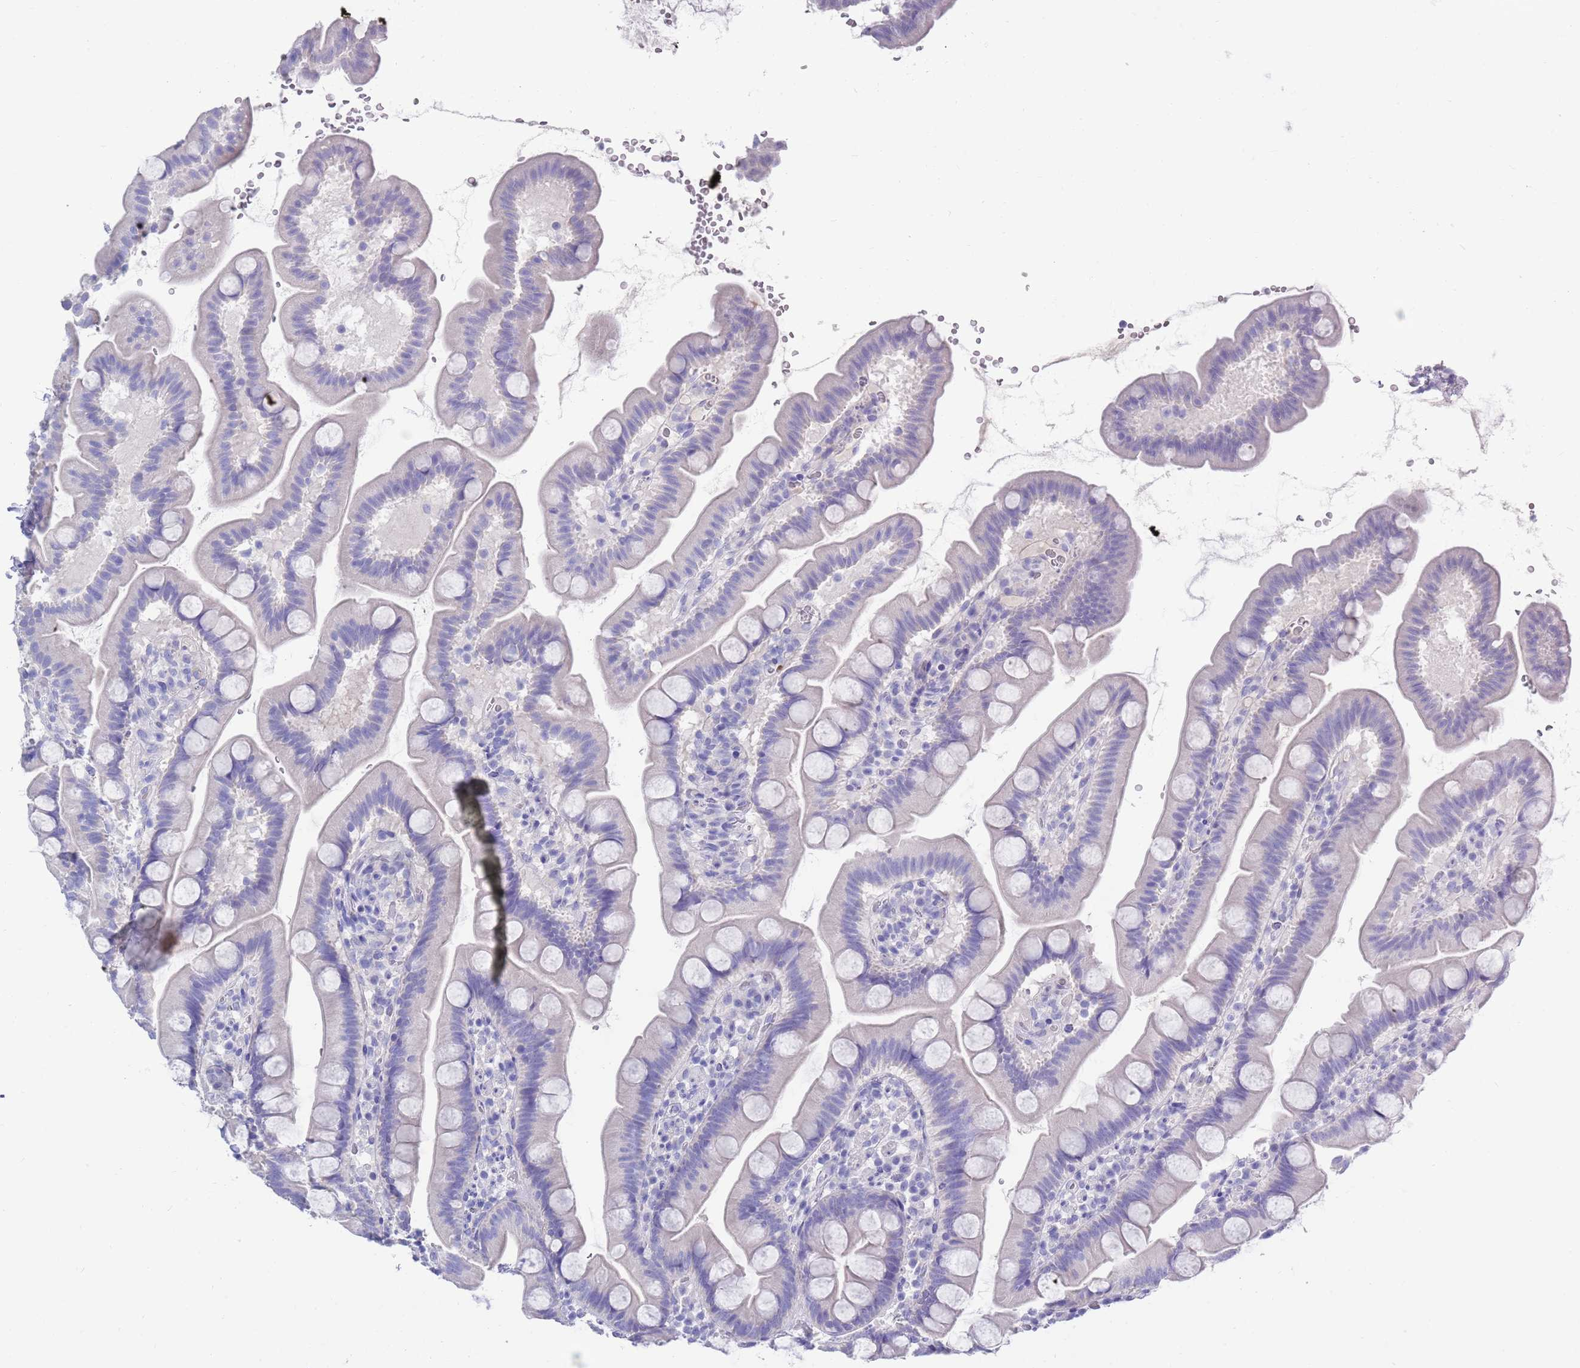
{"staining": {"intensity": "negative", "quantity": "none", "location": "none"}, "tissue": "small intestine", "cell_type": "Glandular cells", "image_type": "normal", "snomed": [{"axis": "morphology", "description": "Normal tissue, NOS"}, {"axis": "topography", "description": "Small intestine"}], "caption": "Immunohistochemical staining of unremarkable human small intestine shows no significant staining in glandular cells. (Brightfield microscopy of DAB (3,3'-diaminobenzidine) immunohistochemistry at high magnification).", "gene": "MTMR2", "patient": {"sex": "female", "age": 68}}